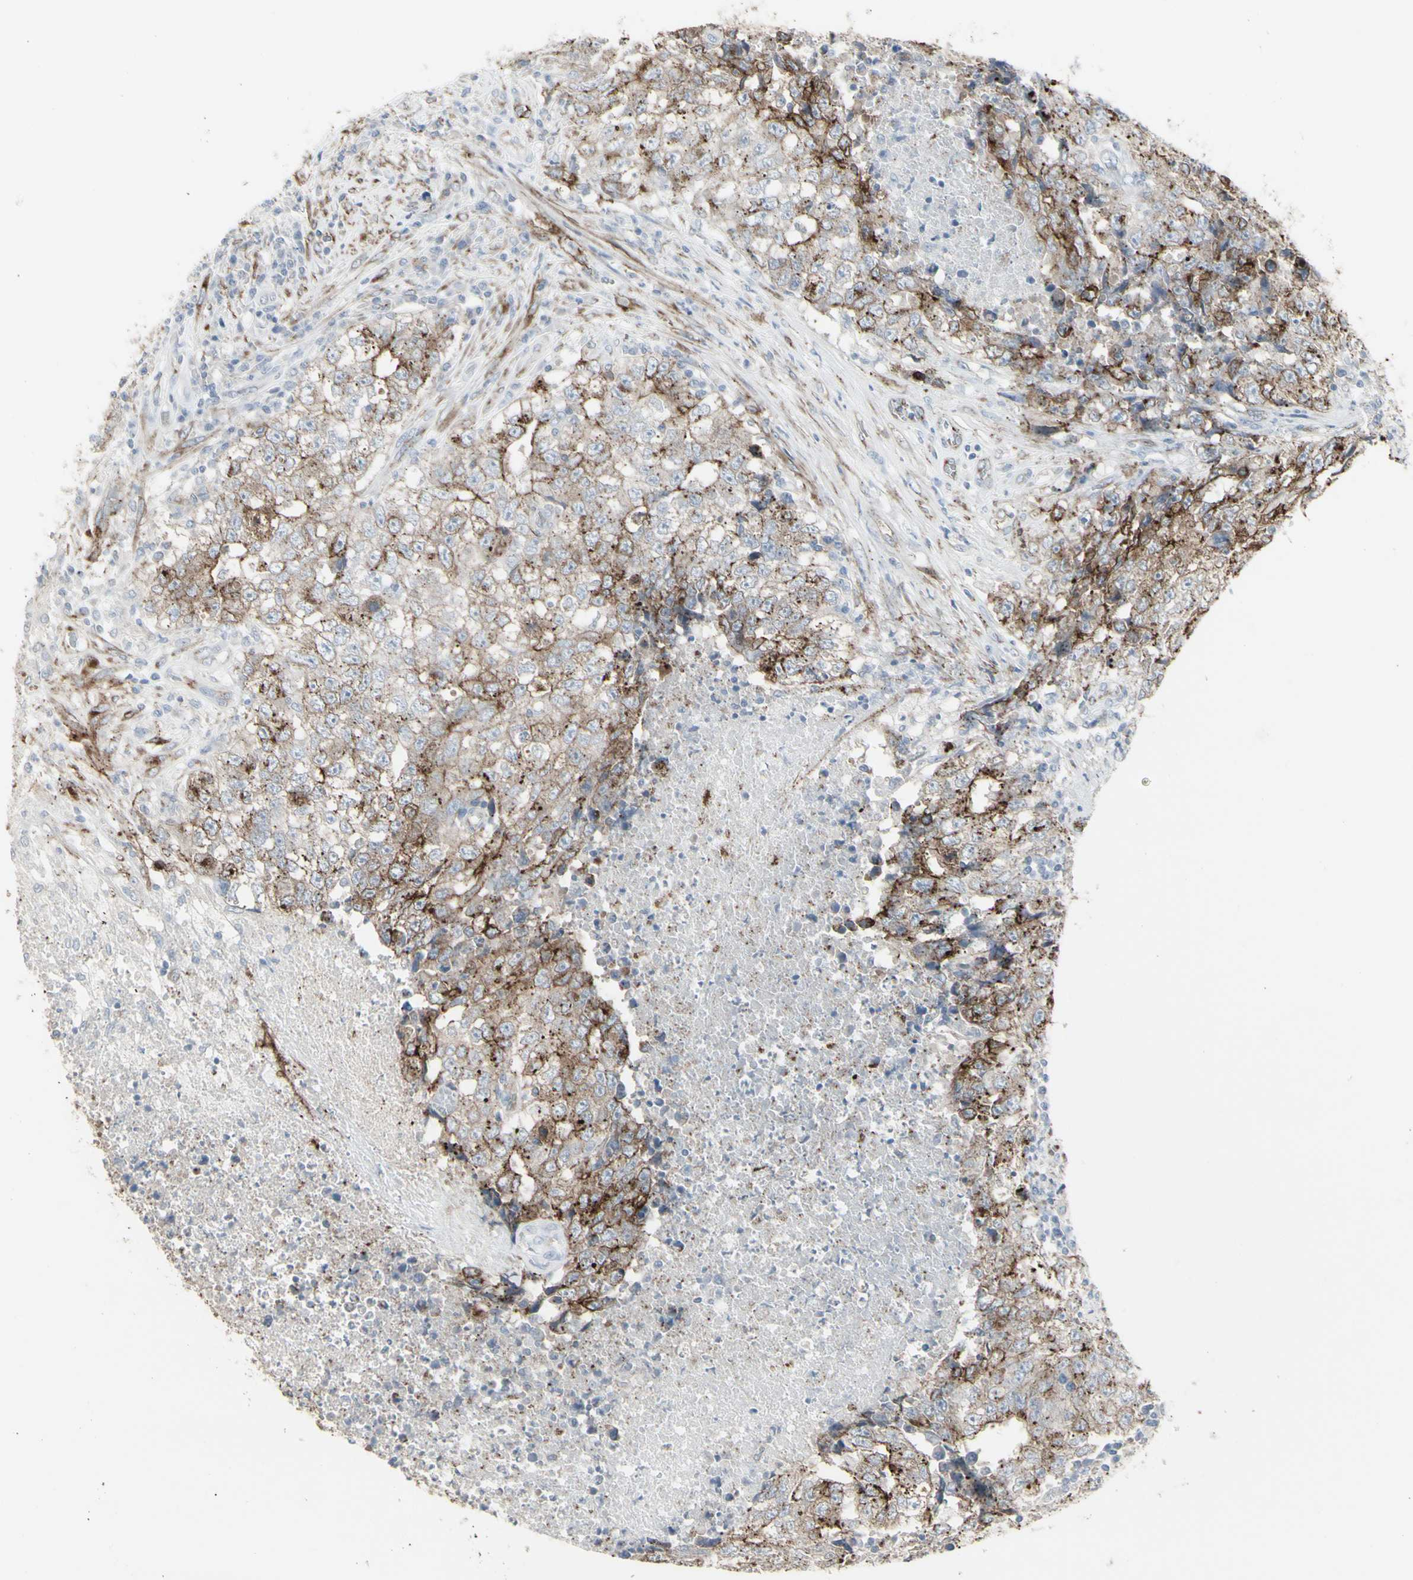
{"staining": {"intensity": "moderate", "quantity": ">75%", "location": "cytoplasmic/membranous"}, "tissue": "testis cancer", "cell_type": "Tumor cells", "image_type": "cancer", "snomed": [{"axis": "morphology", "description": "Necrosis, NOS"}, {"axis": "morphology", "description": "Carcinoma, Embryonal, NOS"}, {"axis": "topography", "description": "Testis"}], "caption": "There is medium levels of moderate cytoplasmic/membranous expression in tumor cells of testis cancer (embryonal carcinoma), as demonstrated by immunohistochemical staining (brown color).", "gene": "GJA1", "patient": {"sex": "male", "age": 19}}